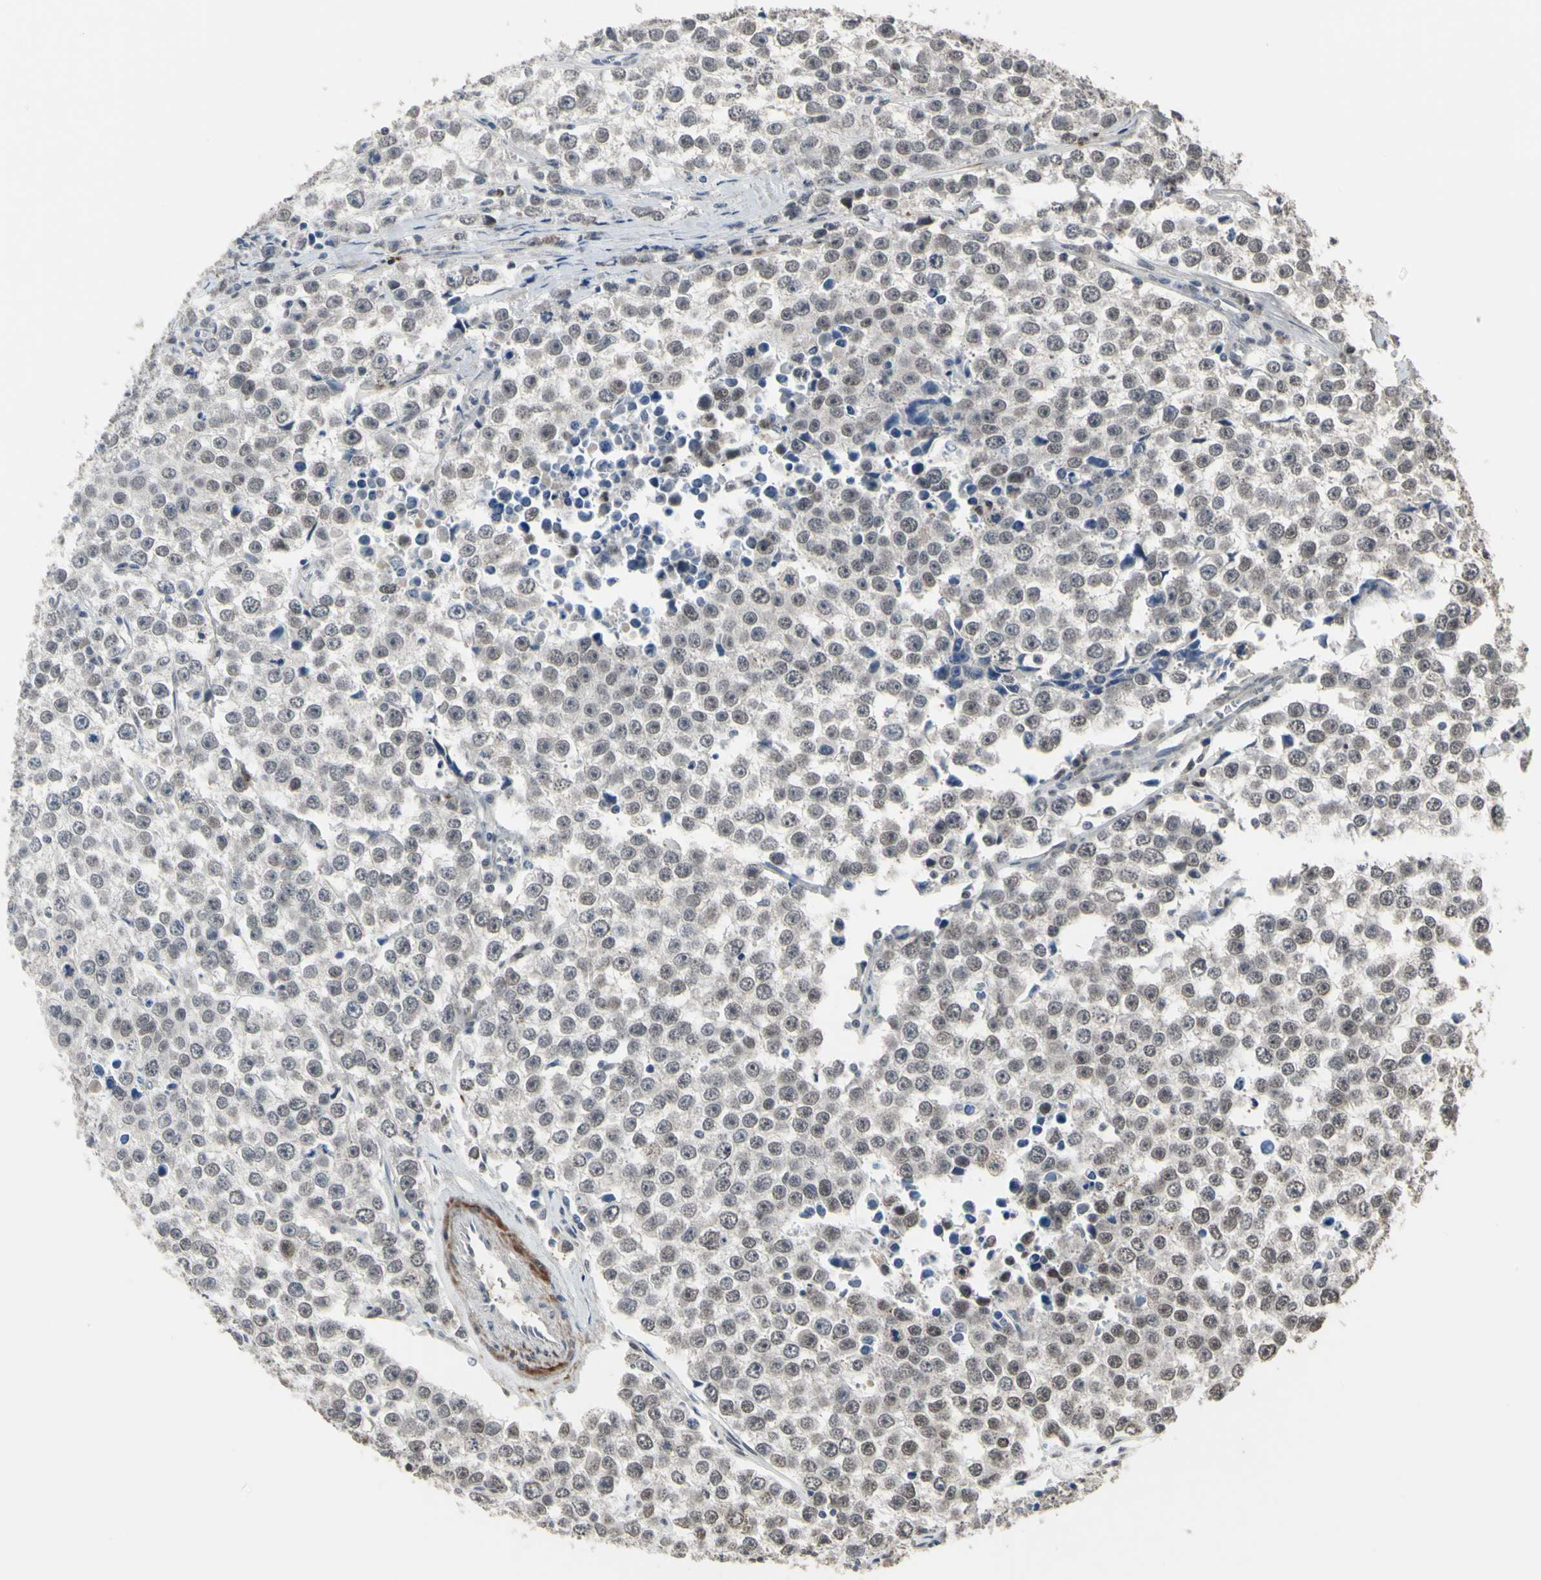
{"staining": {"intensity": "weak", "quantity": "25%-75%", "location": "nuclear"}, "tissue": "testis cancer", "cell_type": "Tumor cells", "image_type": "cancer", "snomed": [{"axis": "morphology", "description": "Seminoma, NOS"}, {"axis": "morphology", "description": "Carcinoma, Embryonal, NOS"}, {"axis": "topography", "description": "Testis"}], "caption": "Protein expression analysis of human testis cancer (embryonal carcinoma) reveals weak nuclear expression in approximately 25%-75% of tumor cells.", "gene": "ZNF174", "patient": {"sex": "male", "age": 52}}